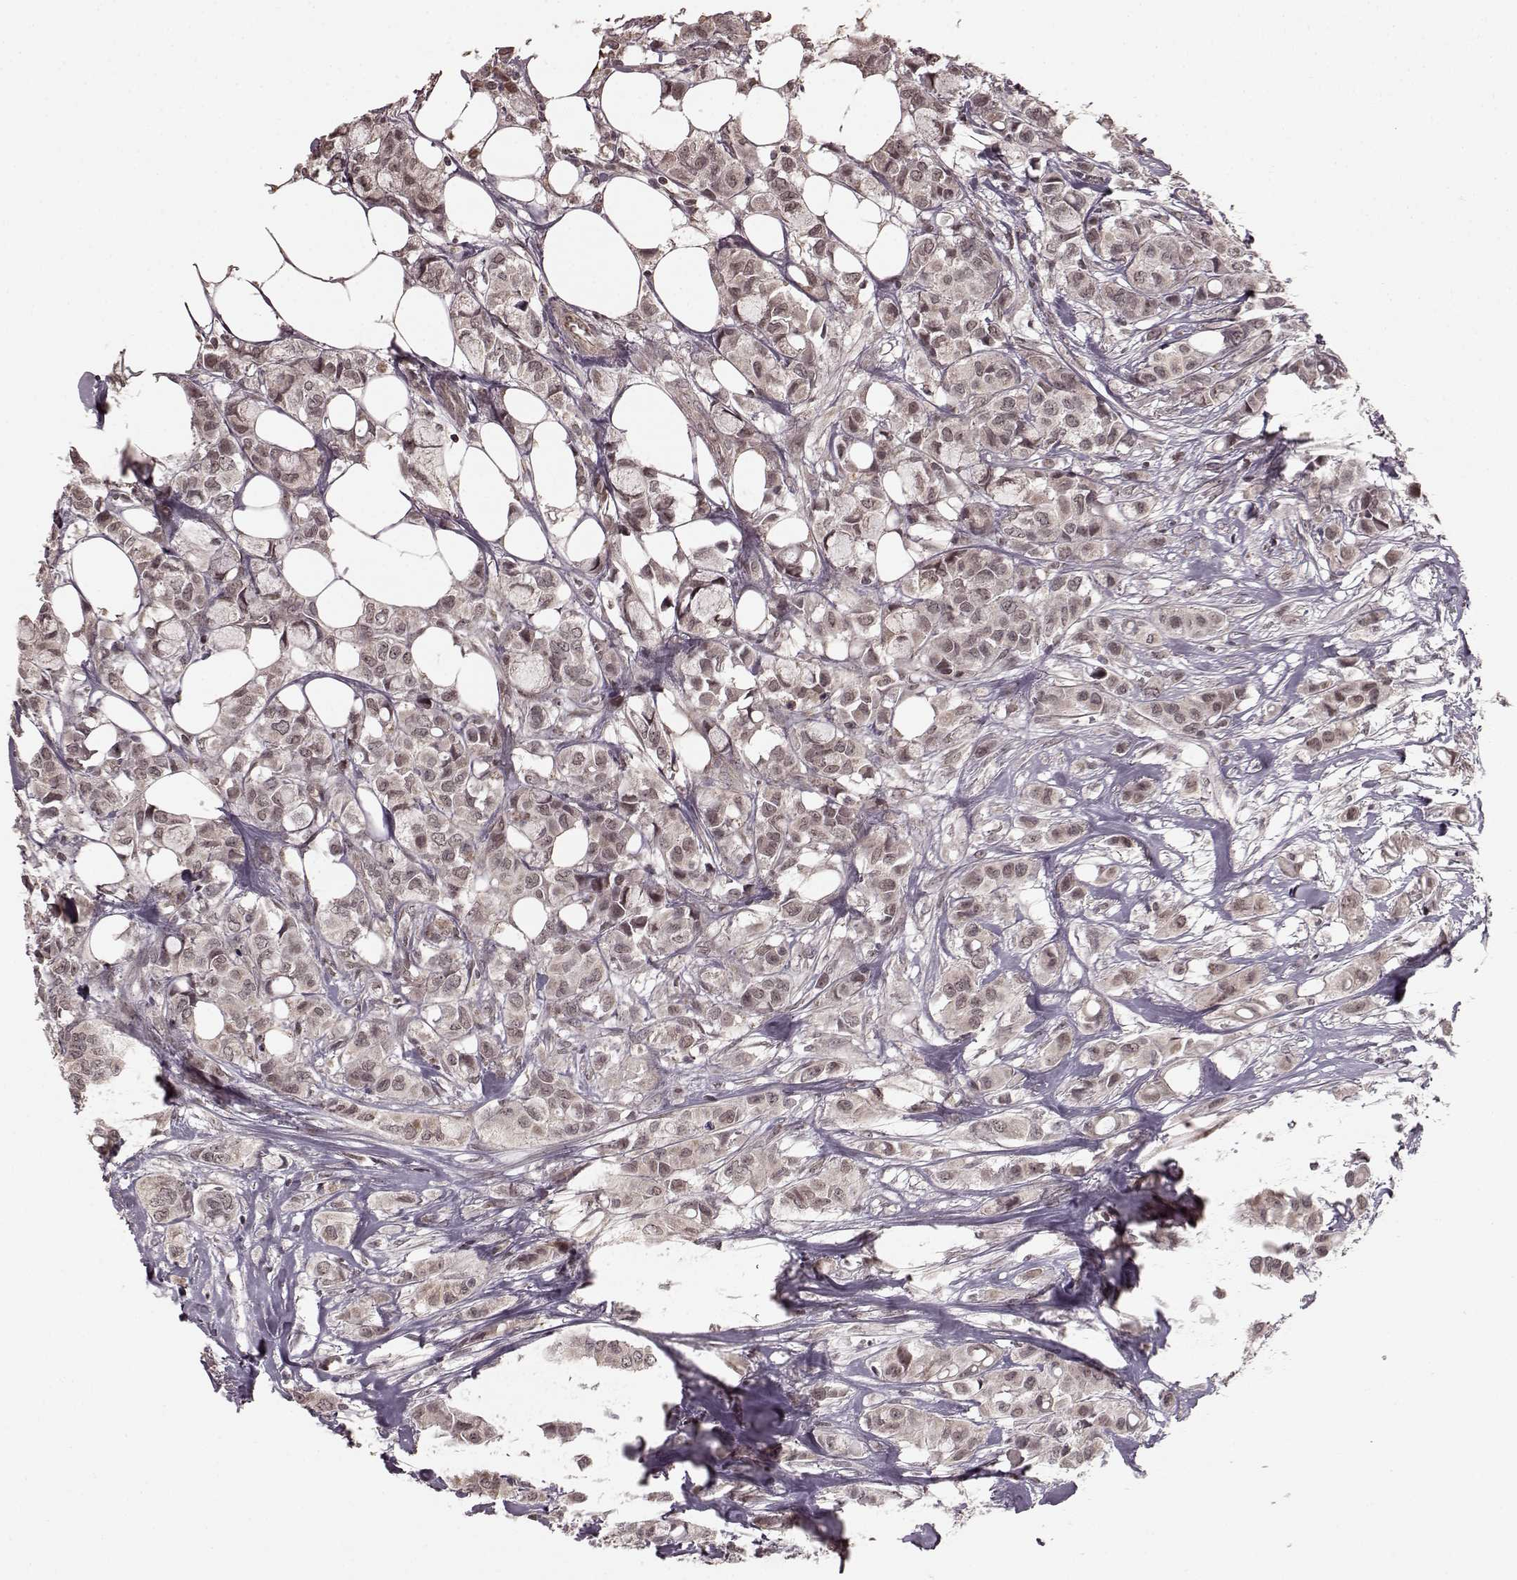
{"staining": {"intensity": "weak", "quantity": ">75%", "location": "cytoplasmic/membranous"}, "tissue": "breast cancer", "cell_type": "Tumor cells", "image_type": "cancer", "snomed": [{"axis": "morphology", "description": "Duct carcinoma"}, {"axis": "topography", "description": "Breast"}], "caption": "The micrograph exhibits staining of breast intraductal carcinoma, revealing weak cytoplasmic/membranous protein staining (brown color) within tumor cells.", "gene": "PLCB4", "patient": {"sex": "female", "age": 85}}